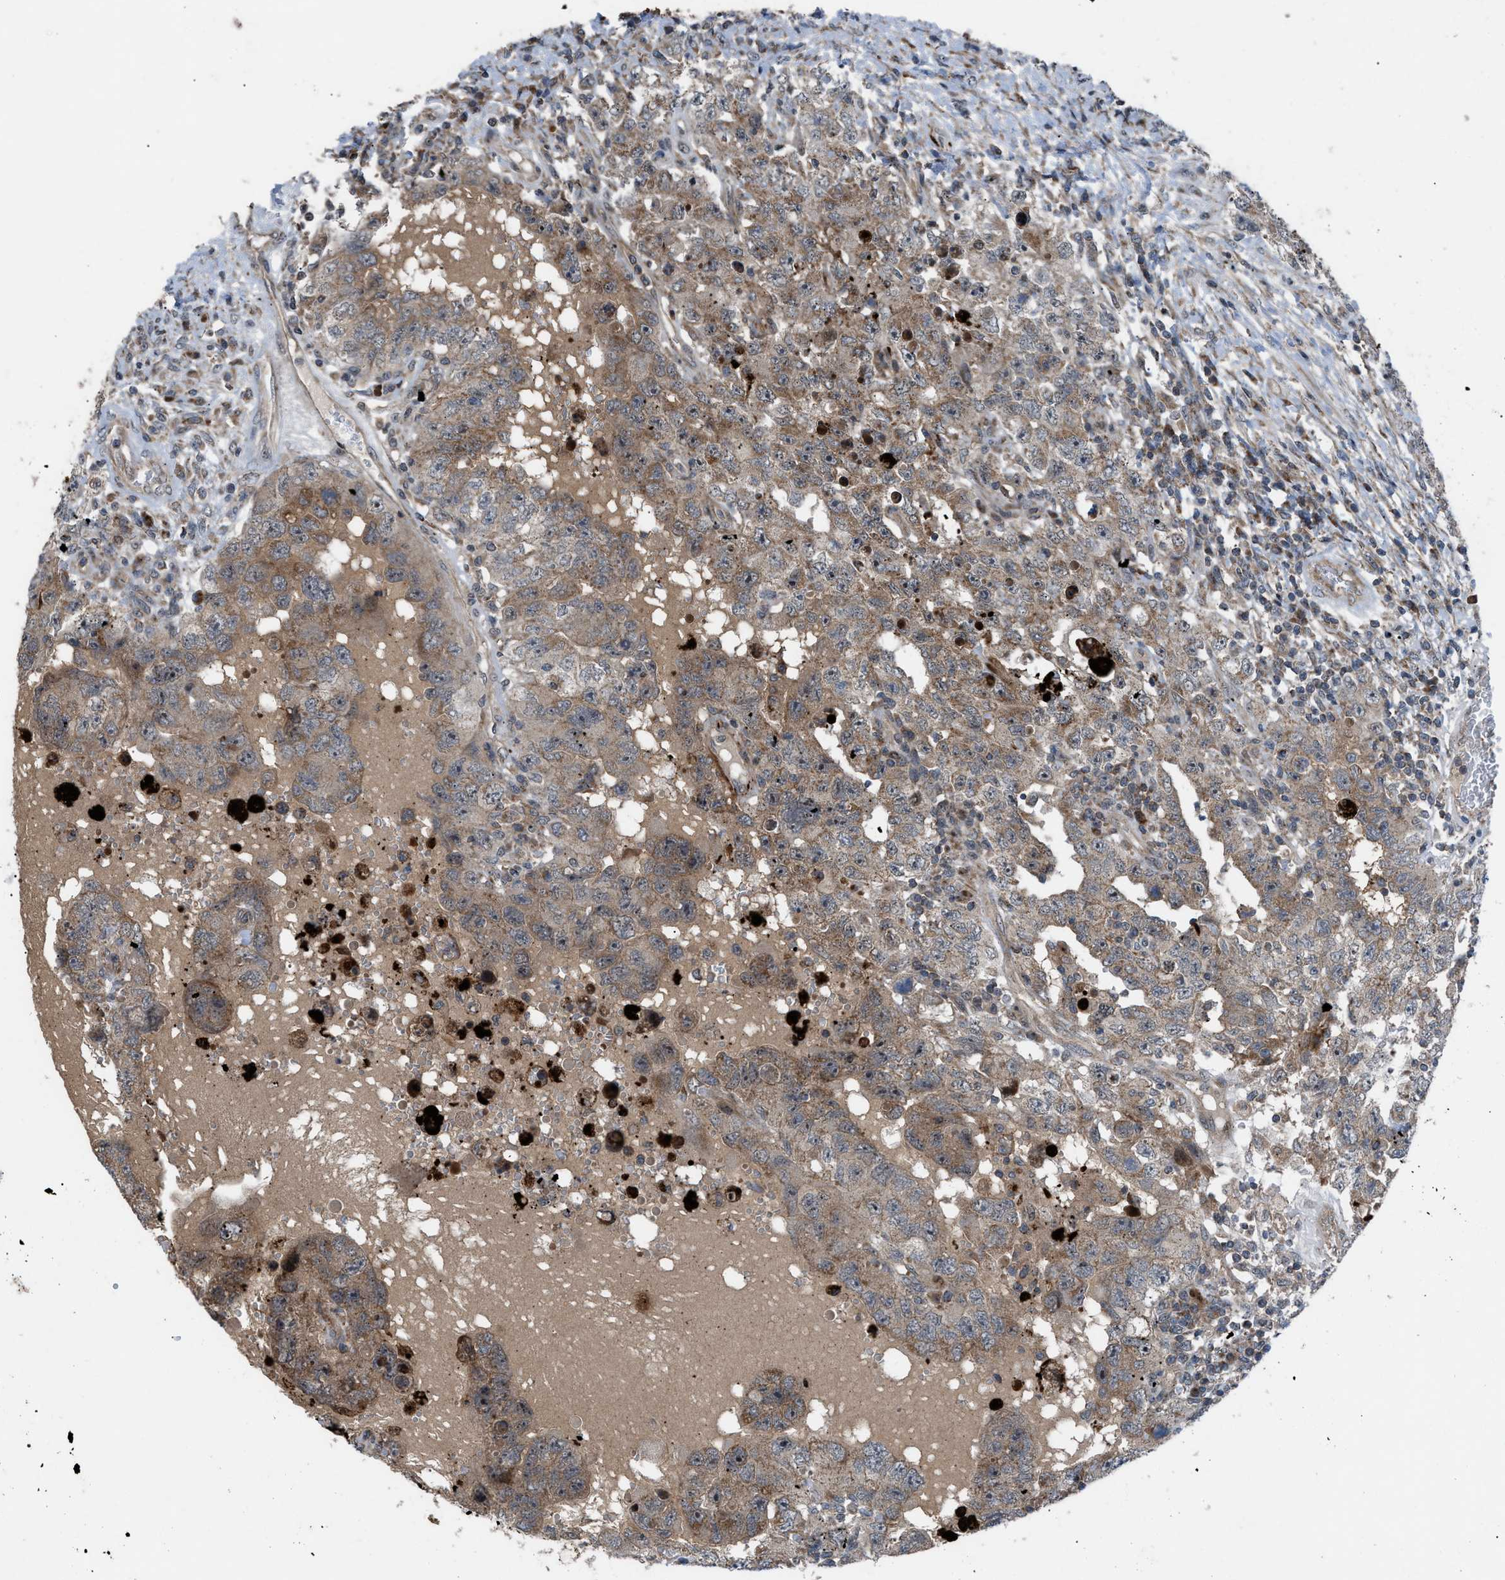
{"staining": {"intensity": "moderate", "quantity": ">75%", "location": "cytoplasmic/membranous"}, "tissue": "testis cancer", "cell_type": "Tumor cells", "image_type": "cancer", "snomed": [{"axis": "morphology", "description": "Carcinoma, Embryonal, NOS"}, {"axis": "topography", "description": "Testis"}], "caption": "The image demonstrates staining of testis cancer, revealing moderate cytoplasmic/membranous protein staining (brown color) within tumor cells.", "gene": "AP3M2", "patient": {"sex": "male", "age": 26}}